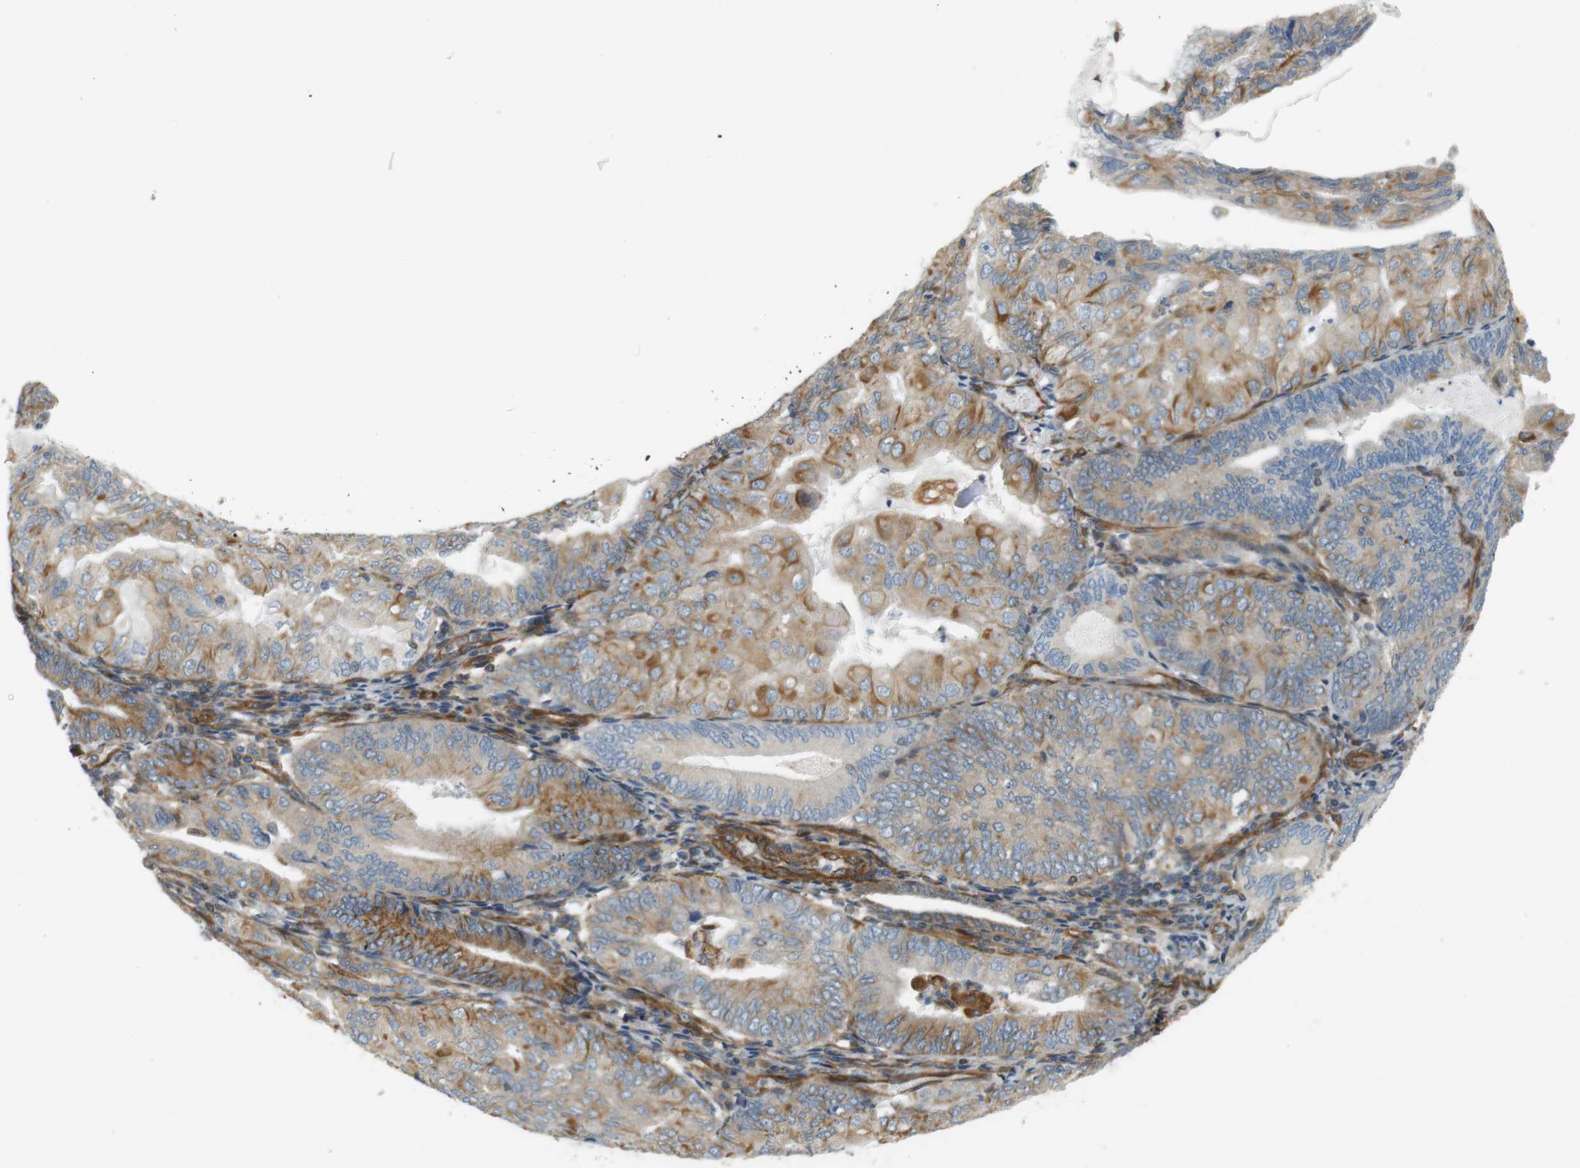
{"staining": {"intensity": "moderate", "quantity": "25%-75%", "location": "cytoplasmic/membranous"}, "tissue": "endometrial cancer", "cell_type": "Tumor cells", "image_type": "cancer", "snomed": [{"axis": "morphology", "description": "Adenocarcinoma, NOS"}, {"axis": "topography", "description": "Endometrium"}], "caption": "Immunohistochemical staining of adenocarcinoma (endometrial) demonstrates medium levels of moderate cytoplasmic/membranous positivity in approximately 25%-75% of tumor cells.", "gene": "CYTH3", "patient": {"sex": "female", "age": 81}}